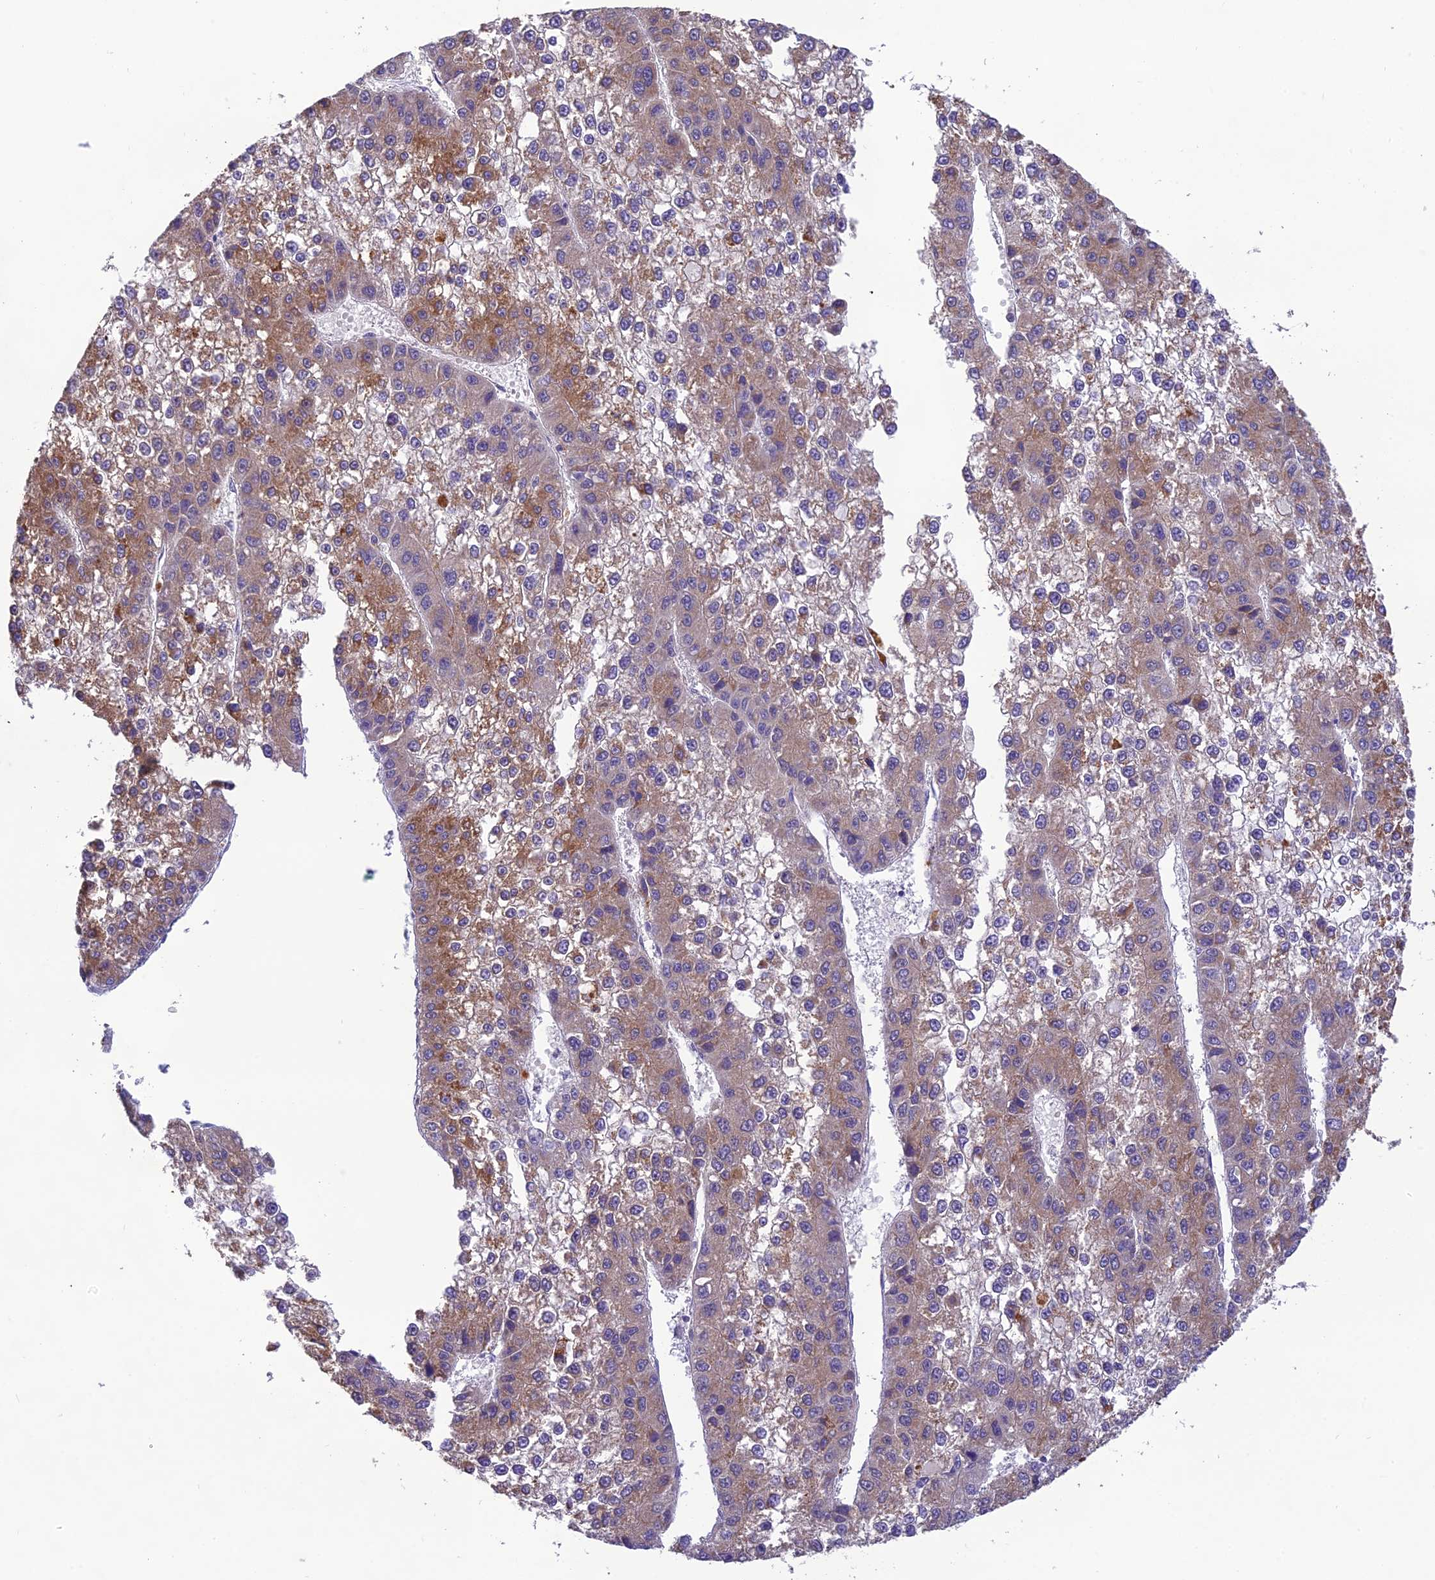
{"staining": {"intensity": "moderate", "quantity": "<25%", "location": "cytoplasmic/membranous"}, "tissue": "liver cancer", "cell_type": "Tumor cells", "image_type": "cancer", "snomed": [{"axis": "morphology", "description": "Carcinoma, Hepatocellular, NOS"}, {"axis": "topography", "description": "Liver"}], "caption": "This is an image of immunohistochemistry (IHC) staining of liver cancer (hepatocellular carcinoma), which shows moderate positivity in the cytoplasmic/membranous of tumor cells.", "gene": "MIIP", "patient": {"sex": "female", "age": 73}}